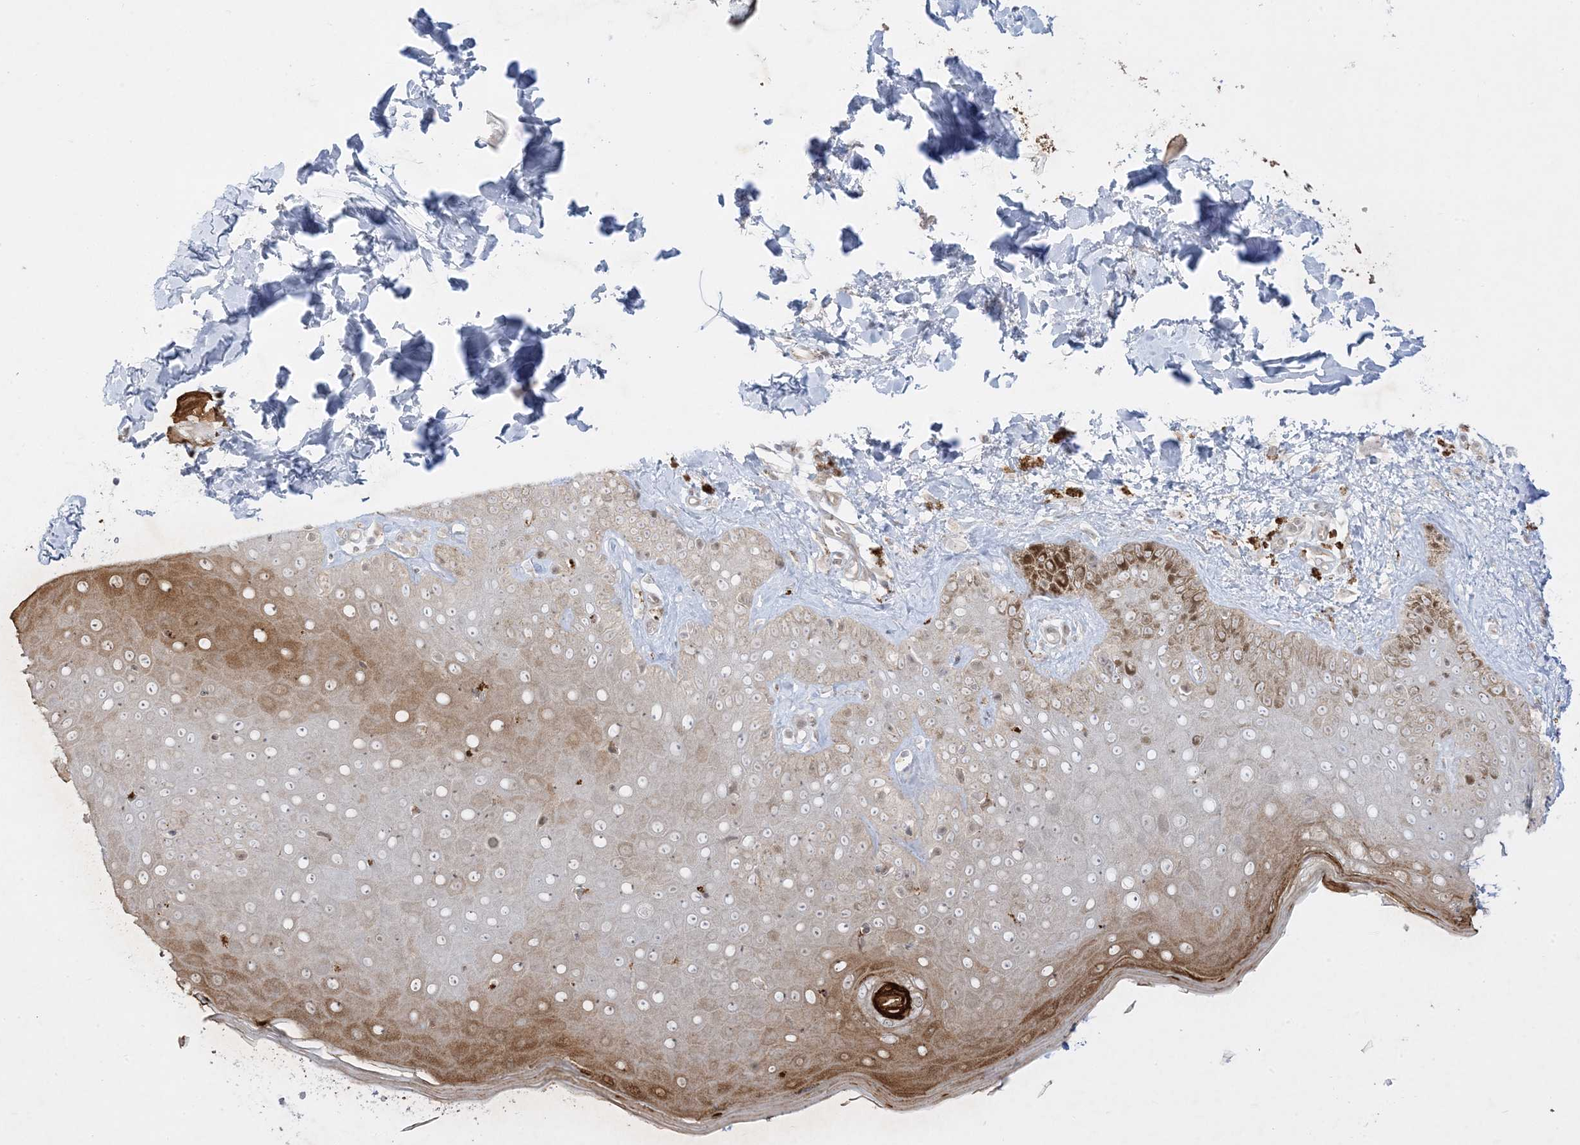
{"staining": {"intensity": "negative", "quantity": "none", "location": "none"}, "tissue": "skin", "cell_type": "Fibroblasts", "image_type": "normal", "snomed": [{"axis": "morphology", "description": "Normal tissue, NOS"}, {"axis": "topography", "description": "Skin"}], "caption": "Micrograph shows no protein expression in fibroblasts of unremarkable skin. (Immunohistochemistry, brightfield microscopy, high magnification).", "gene": "PTK6", "patient": {"sex": "male", "age": 52}}